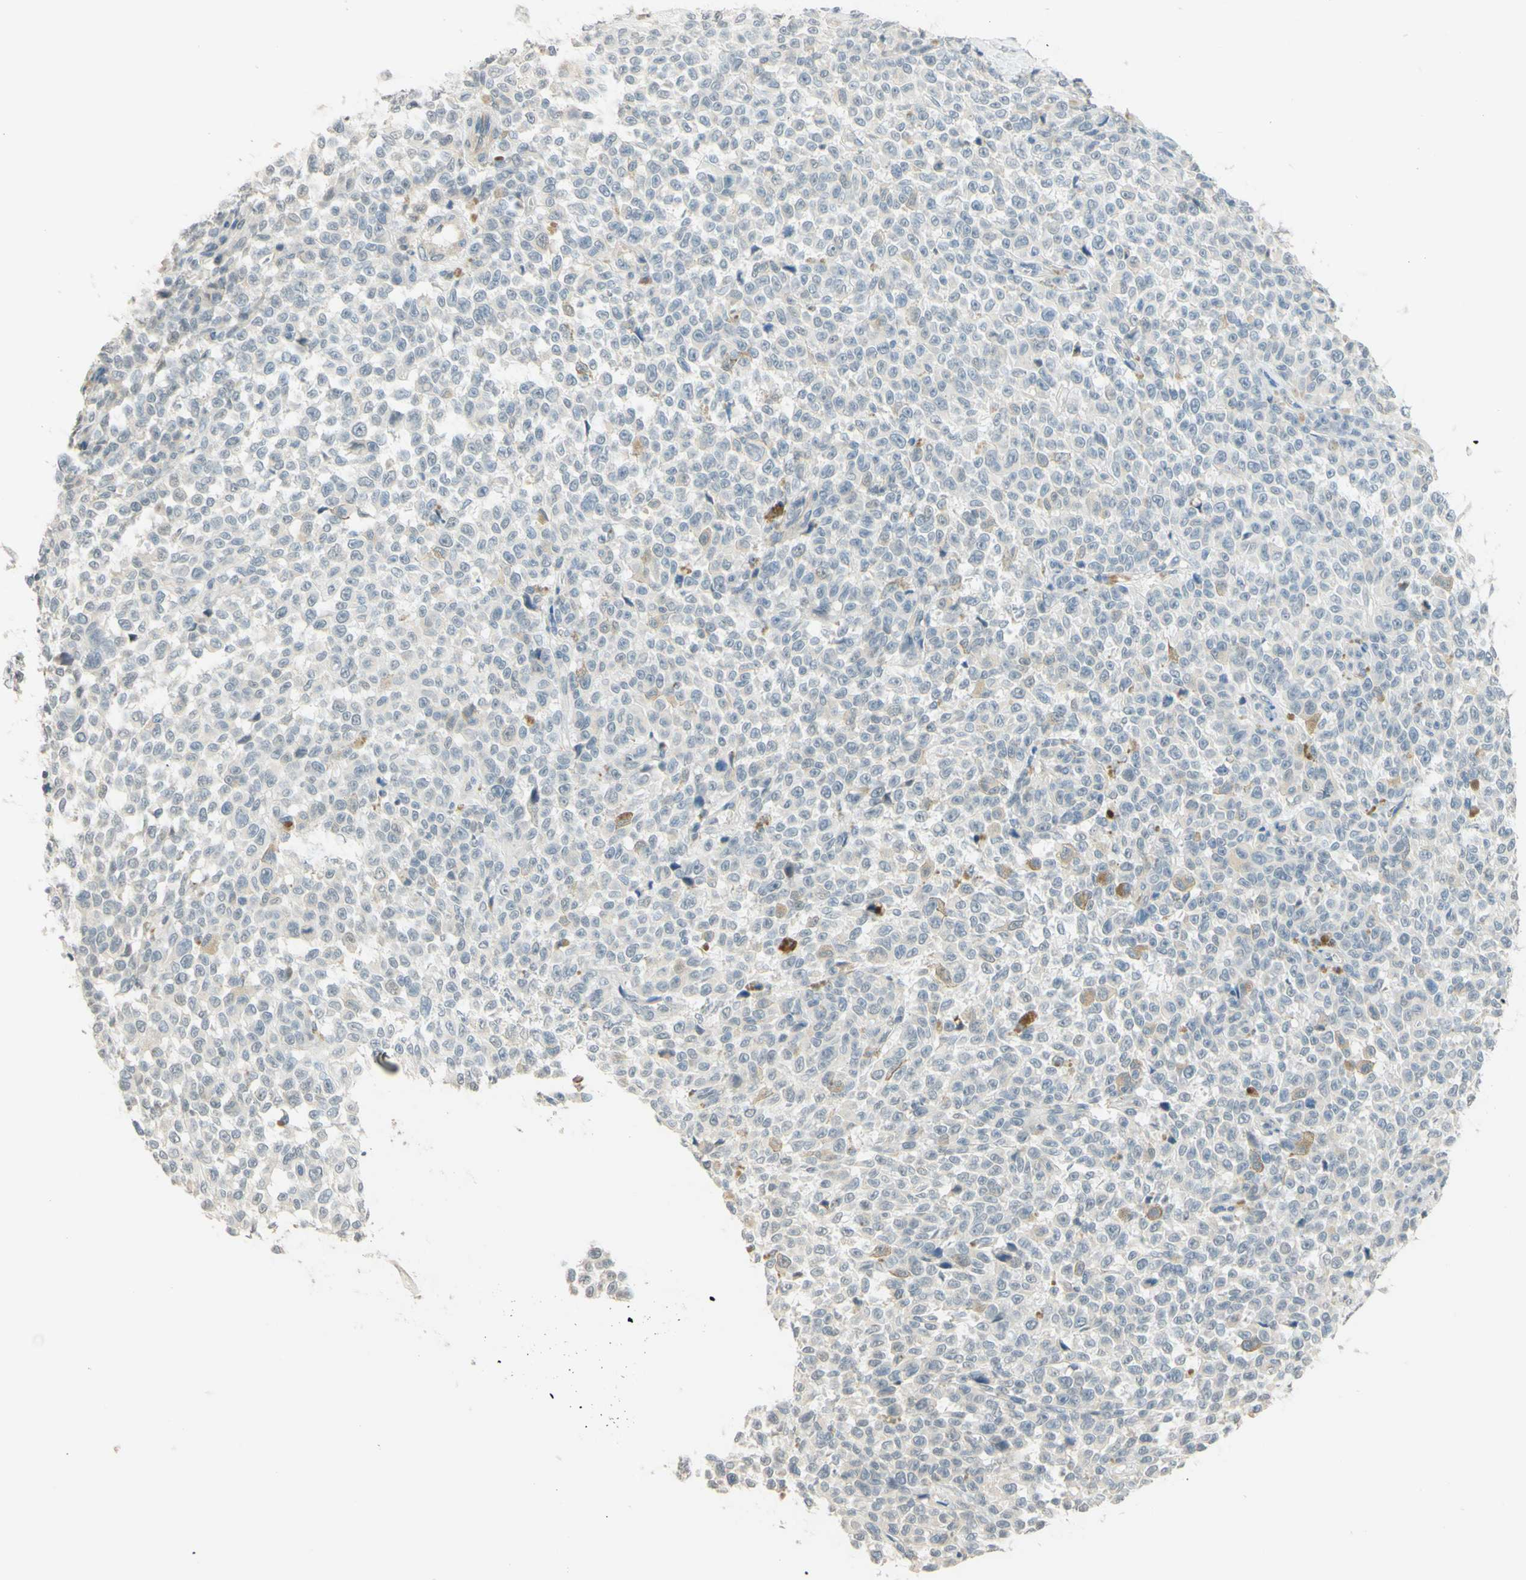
{"staining": {"intensity": "weak", "quantity": "<25%", "location": "cytoplasmic/membranous"}, "tissue": "melanoma", "cell_type": "Tumor cells", "image_type": "cancer", "snomed": [{"axis": "morphology", "description": "Malignant melanoma, NOS"}, {"axis": "topography", "description": "Skin"}], "caption": "Immunohistochemistry micrograph of human malignant melanoma stained for a protein (brown), which reveals no expression in tumor cells.", "gene": "MAG", "patient": {"sex": "female", "age": 82}}